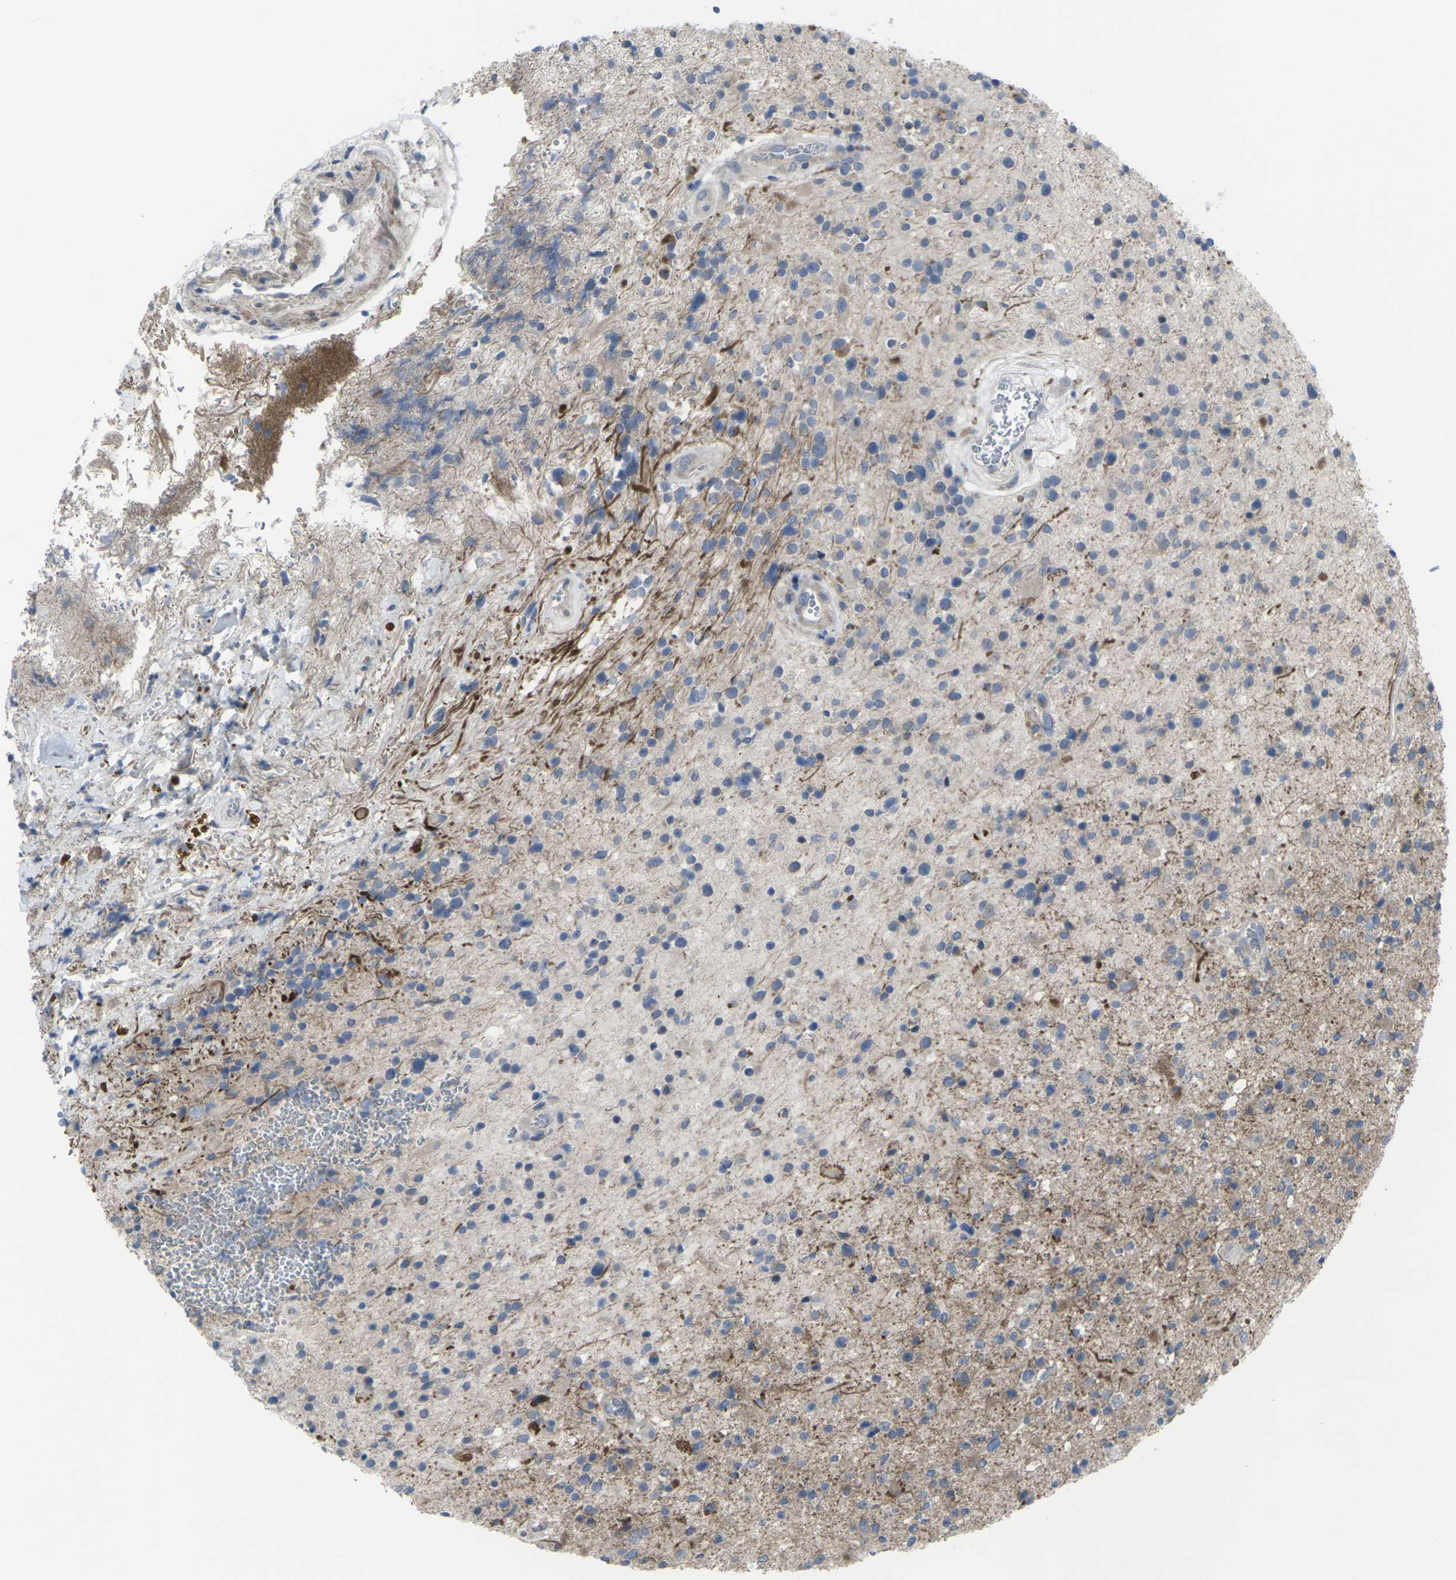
{"staining": {"intensity": "weak", "quantity": "25%-75%", "location": "cytoplasmic/membranous"}, "tissue": "glioma", "cell_type": "Tumor cells", "image_type": "cancer", "snomed": [{"axis": "morphology", "description": "Glioma, malignant, High grade"}, {"axis": "topography", "description": "Brain"}], "caption": "Protein analysis of malignant glioma (high-grade) tissue exhibits weak cytoplasmic/membranous staining in approximately 25%-75% of tumor cells.", "gene": "CCR10", "patient": {"sex": "male", "age": 33}}